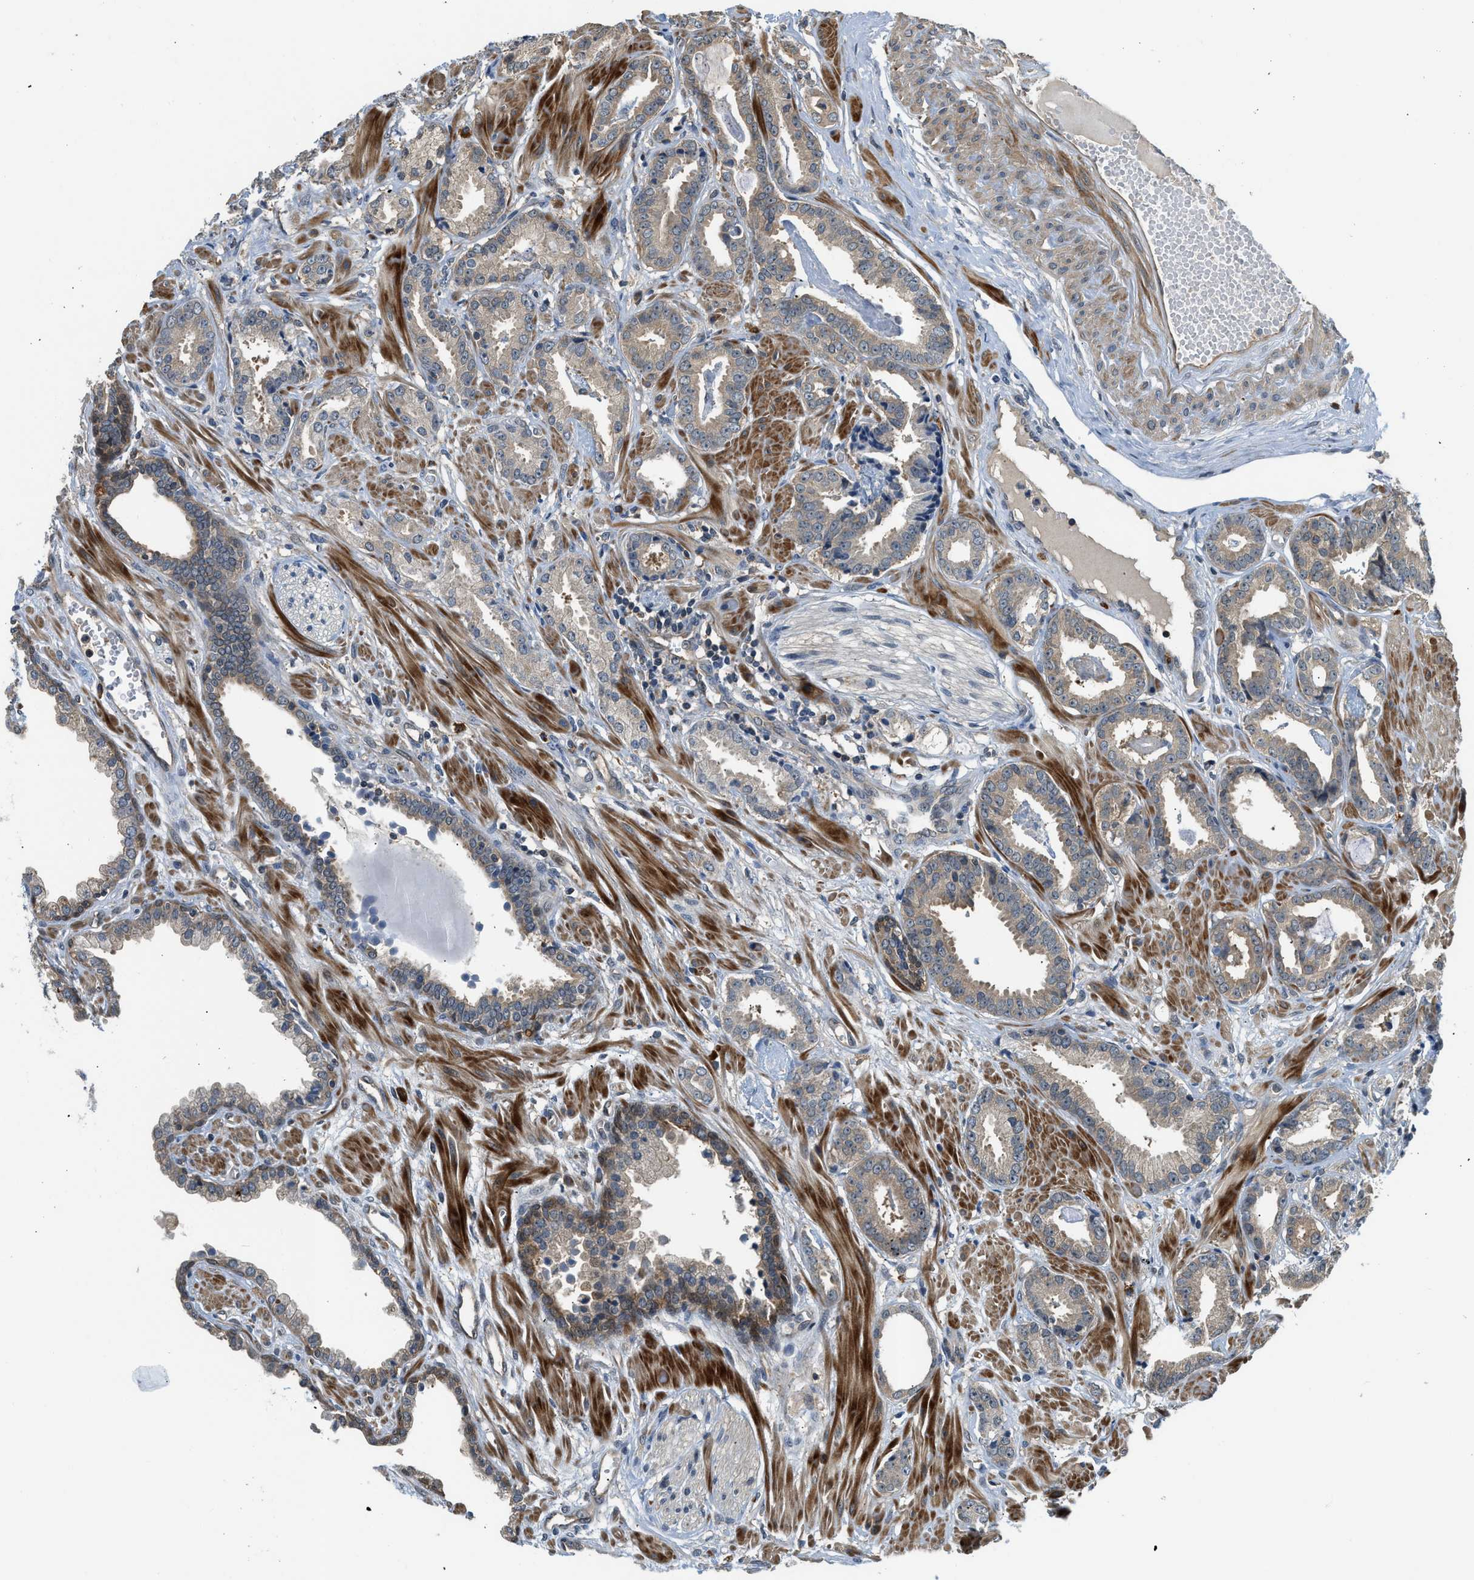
{"staining": {"intensity": "weak", "quantity": "<25%", "location": "cytoplasmic/membranous"}, "tissue": "prostate cancer", "cell_type": "Tumor cells", "image_type": "cancer", "snomed": [{"axis": "morphology", "description": "Adenocarcinoma, Low grade"}, {"axis": "topography", "description": "Prostate"}], "caption": "High magnification brightfield microscopy of prostate cancer stained with DAB (3,3'-diaminobenzidine) (brown) and counterstained with hematoxylin (blue): tumor cells show no significant positivity. (DAB (3,3'-diaminobenzidine) immunohistochemistry (IHC) visualized using brightfield microscopy, high magnification).", "gene": "CBLB", "patient": {"sex": "male", "age": 65}}